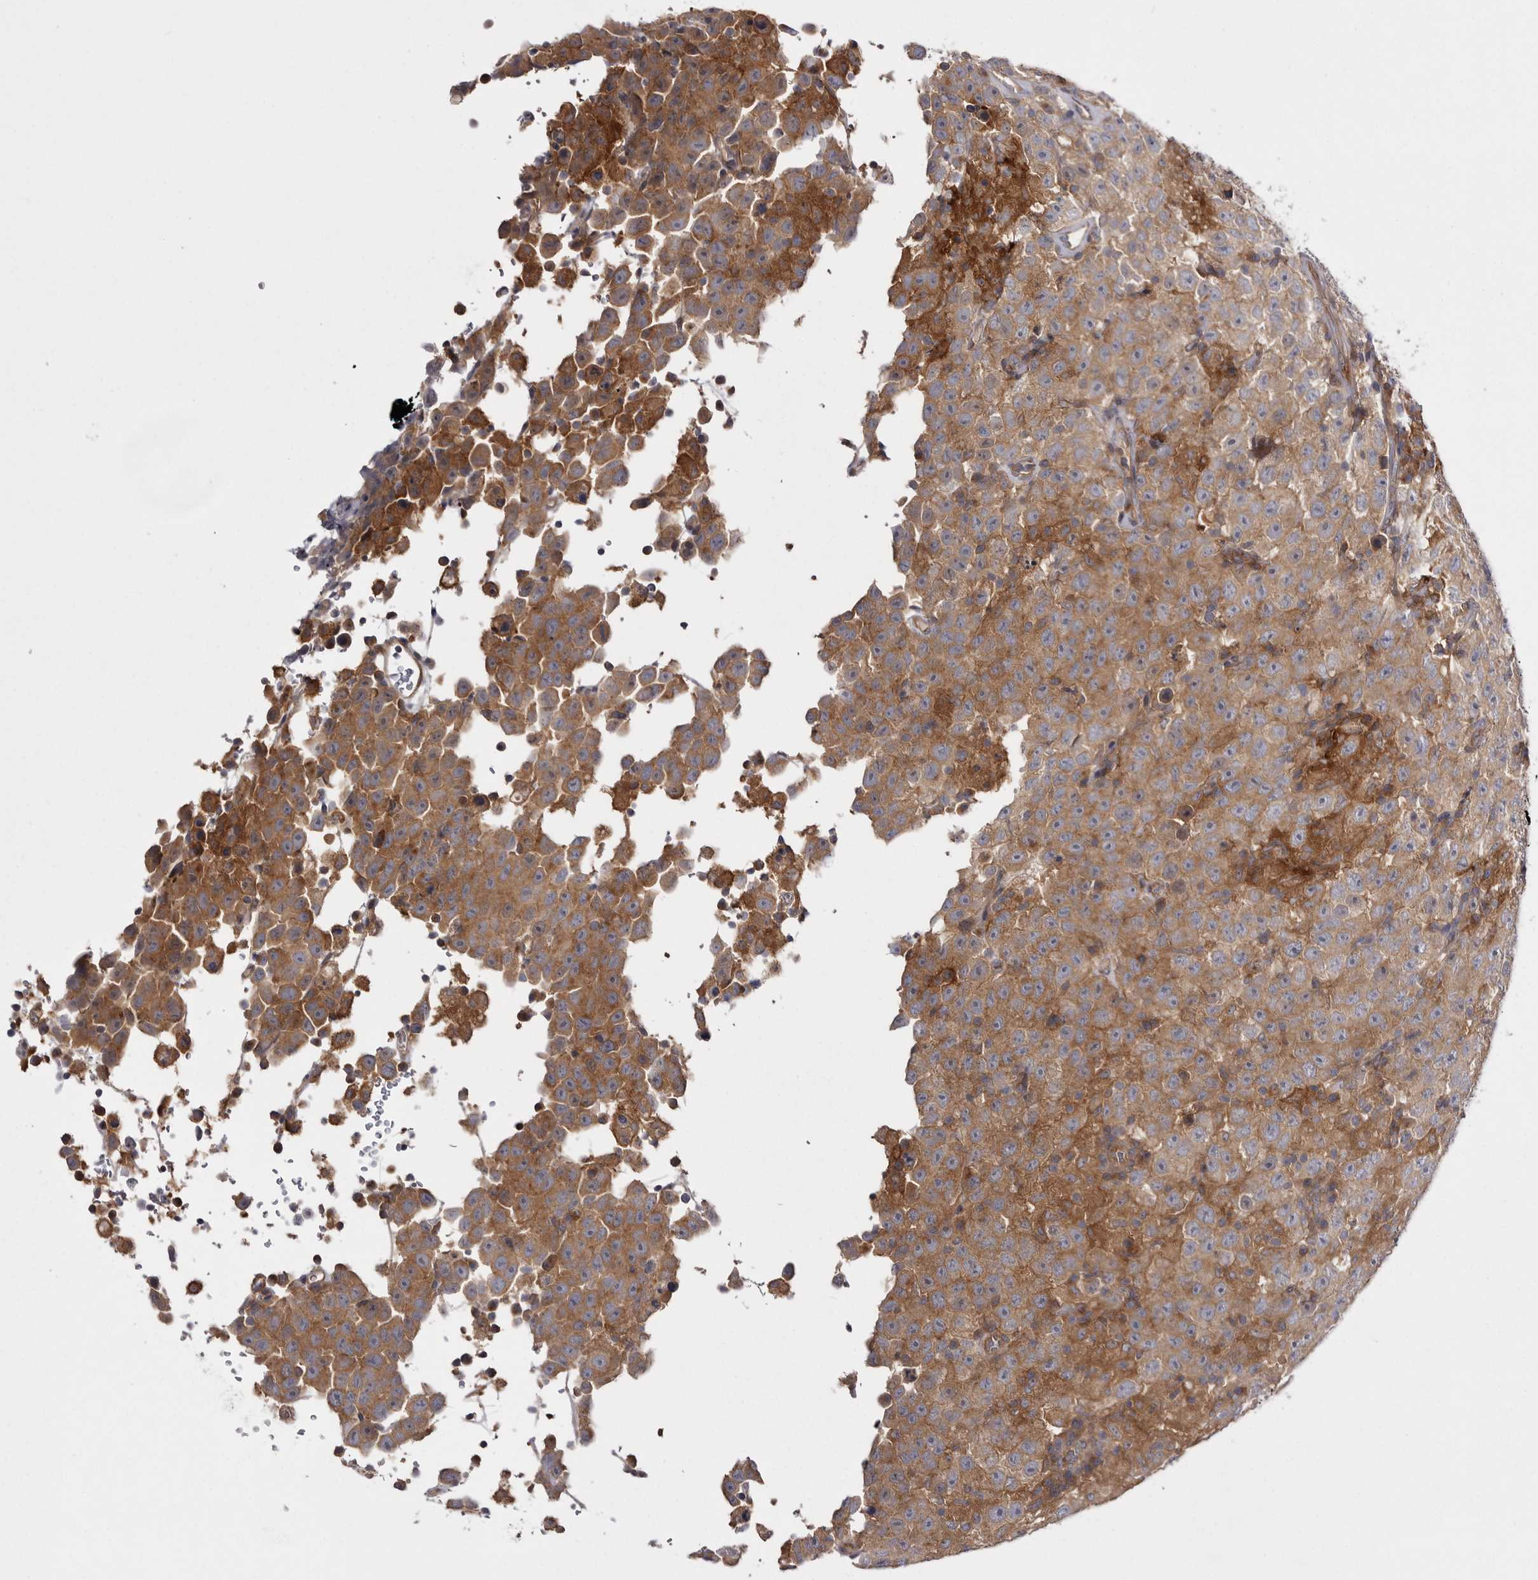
{"staining": {"intensity": "moderate", "quantity": ">75%", "location": "cytoplasmic/membranous"}, "tissue": "testis cancer", "cell_type": "Tumor cells", "image_type": "cancer", "snomed": [{"axis": "morphology", "description": "Seminoma, NOS"}, {"axis": "topography", "description": "Testis"}], "caption": "Immunohistochemistry (IHC) image of neoplastic tissue: testis cancer (seminoma) stained using immunohistochemistry exhibits medium levels of moderate protein expression localized specifically in the cytoplasmic/membranous of tumor cells, appearing as a cytoplasmic/membranous brown color.", "gene": "OSBPL9", "patient": {"sex": "male", "age": 41}}